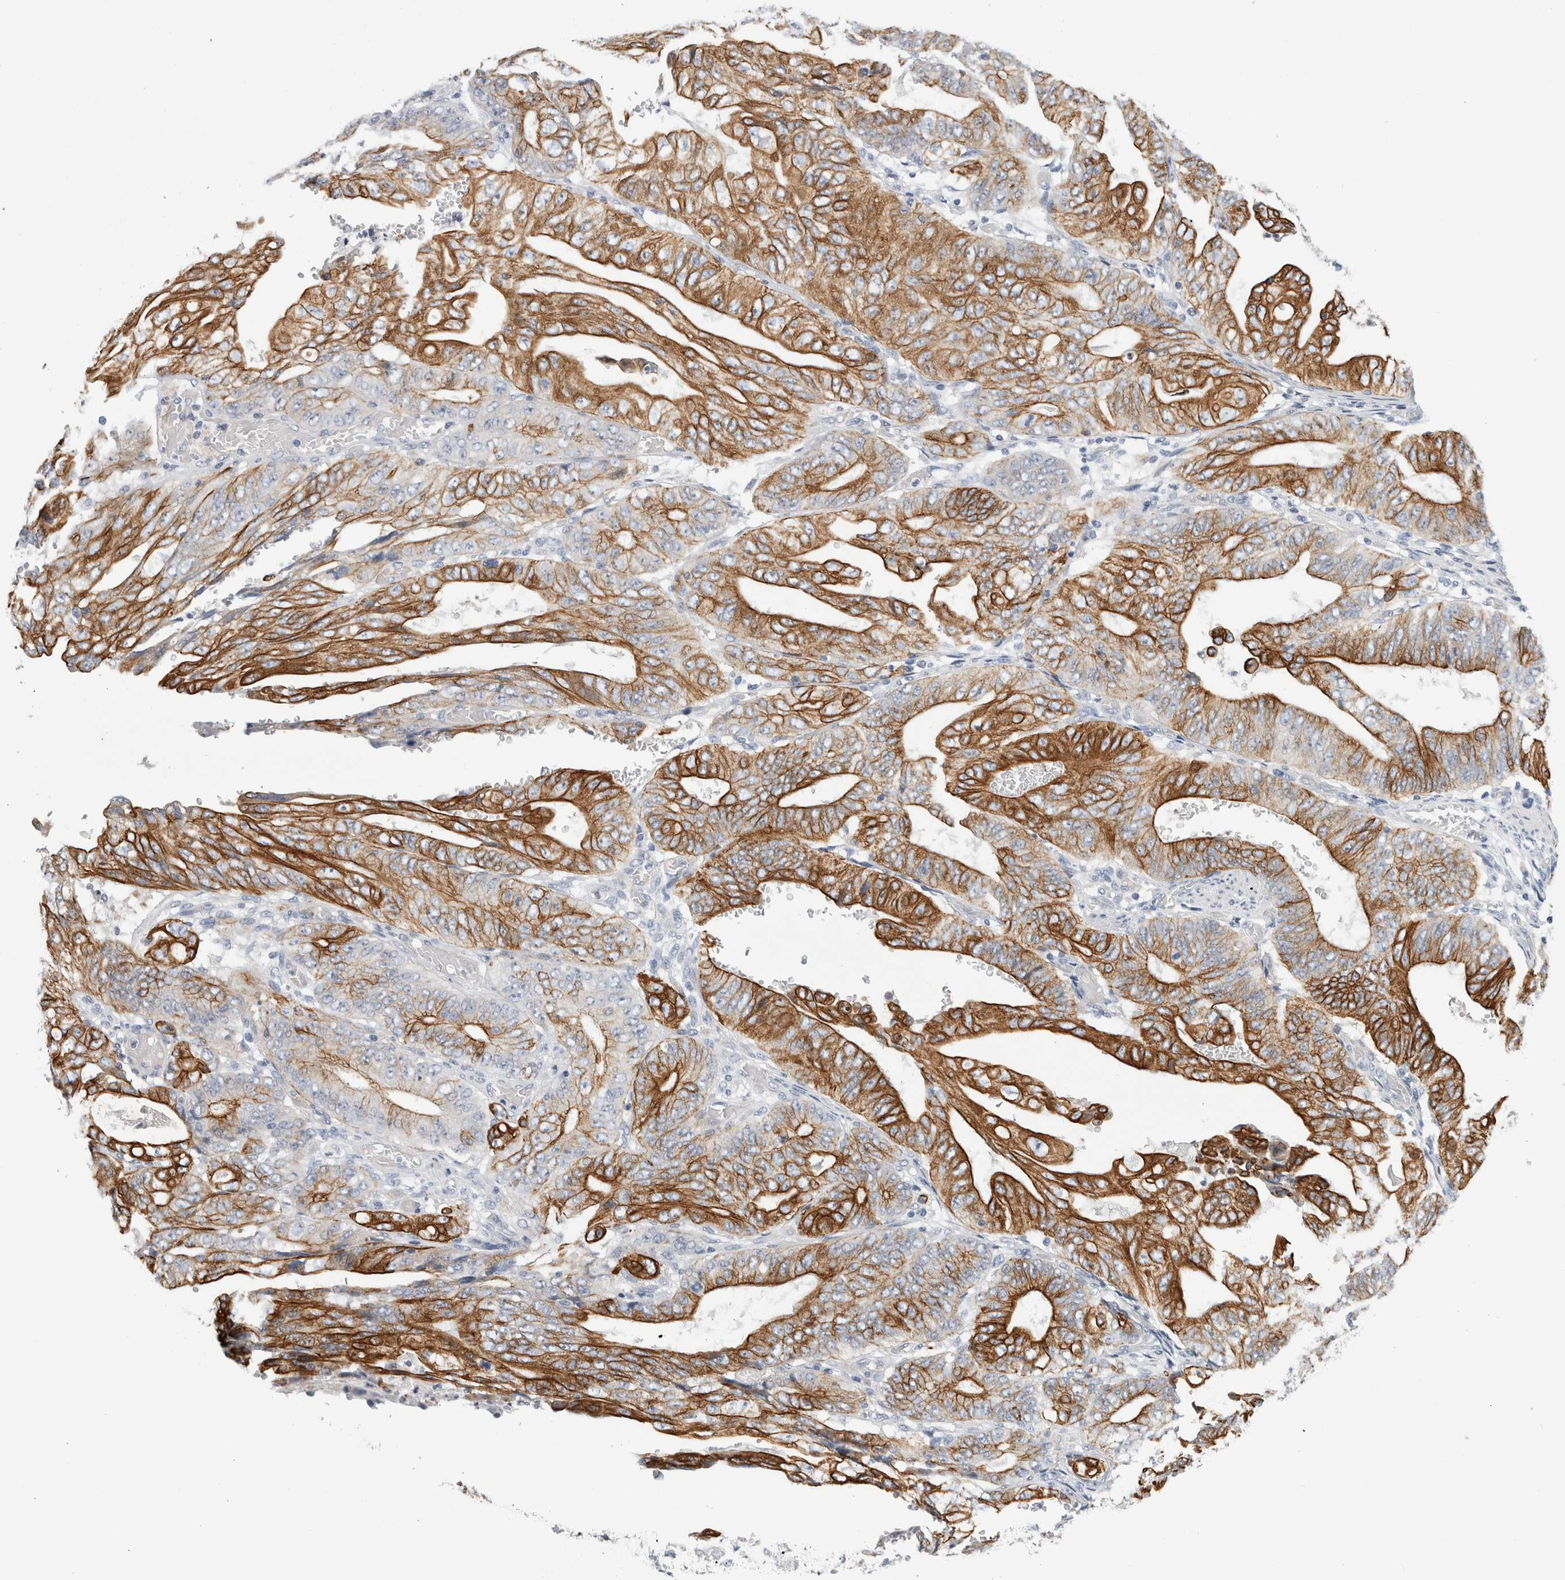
{"staining": {"intensity": "strong", "quantity": ">75%", "location": "cytoplasmic/membranous"}, "tissue": "stomach cancer", "cell_type": "Tumor cells", "image_type": "cancer", "snomed": [{"axis": "morphology", "description": "Adenocarcinoma, NOS"}, {"axis": "topography", "description": "Stomach"}], "caption": "Immunohistochemical staining of stomach cancer shows high levels of strong cytoplasmic/membranous expression in about >75% of tumor cells. The protein of interest is stained brown, and the nuclei are stained in blue (DAB (3,3'-diaminobenzidine) IHC with brightfield microscopy, high magnification).", "gene": "SLC20A2", "patient": {"sex": "female", "age": 73}}